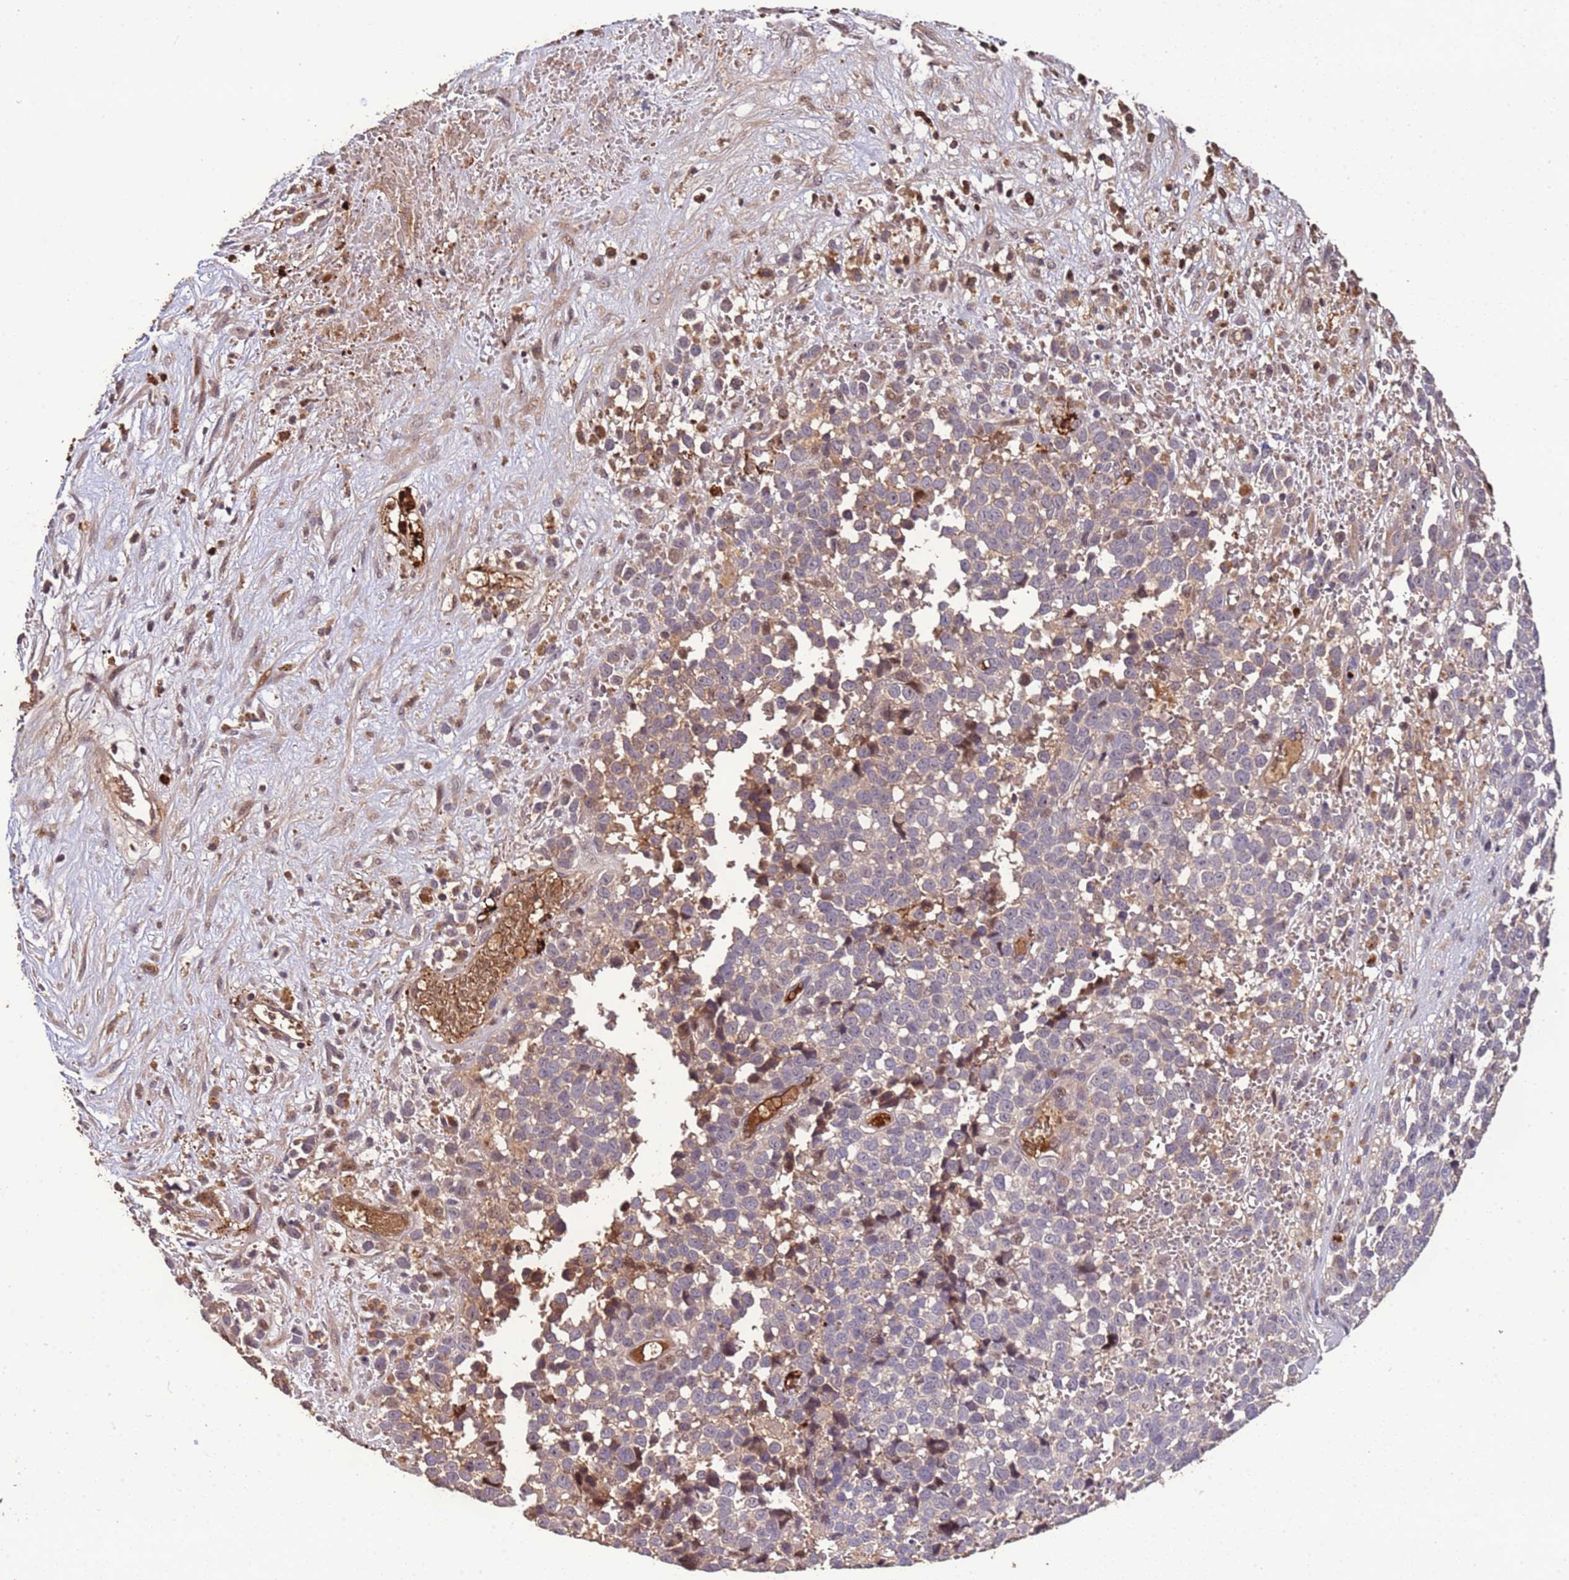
{"staining": {"intensity": "weak", "quantity": "25%-75%", "location": "cytoplasmic/membranous"}, "tissue": "melanoma", "cell_type": "Tumor cells", "image_type": "cancer", "snomed": [{"axis": "morphology", "description": "Malignant melanoma, NOS"}, {"axis": "topography", "description": "Nose, NOS"}], "caption": "Immunohistochemistry of melanoma displays low levels of weak cytoplasmic/membranous positivity in approximately 25%-75% of tumor cells. Immunohistochemistry (ihc) stains the protein of interest in brown and the nuclei are stained blue.", "gene": "CCDC184", "patient": {"sex": "female", "age": 48}}